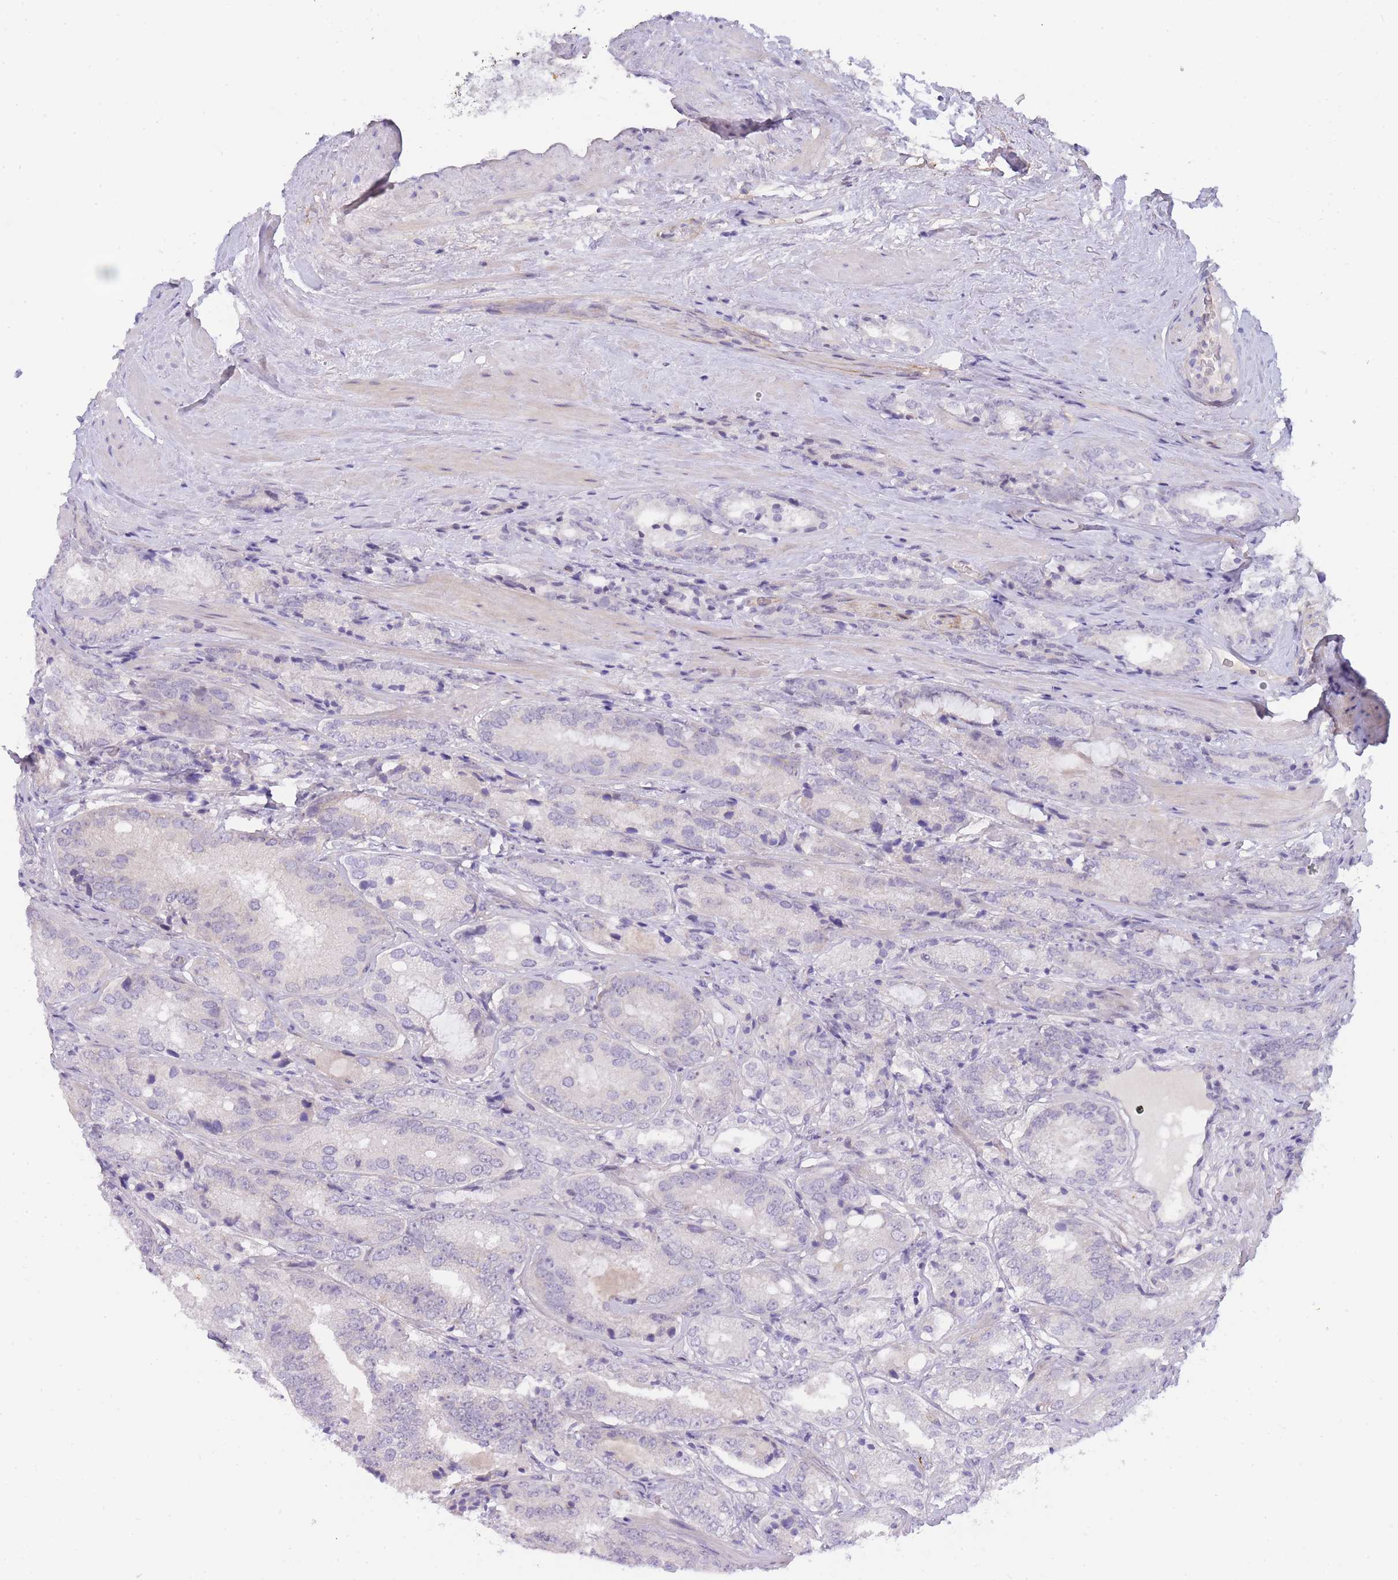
{"staining": {"intensity": "negative", "quantity": "none", "location": "none"}, "tissue": "prostate cancer", "cell_type": "Tumor cells", "image_type": "cancer", "snomed": [{"axis": "morphology", "description": "Adenocarcinoma, High grade"}, {"axis": "topography", "description": "Prostate"}], "caption": "Immunohistochemical staining of prostate cancer shows no significant staining in tumor cells.", "gene": "PRR23B", "patient": {"sex": "male", "age": 63}}